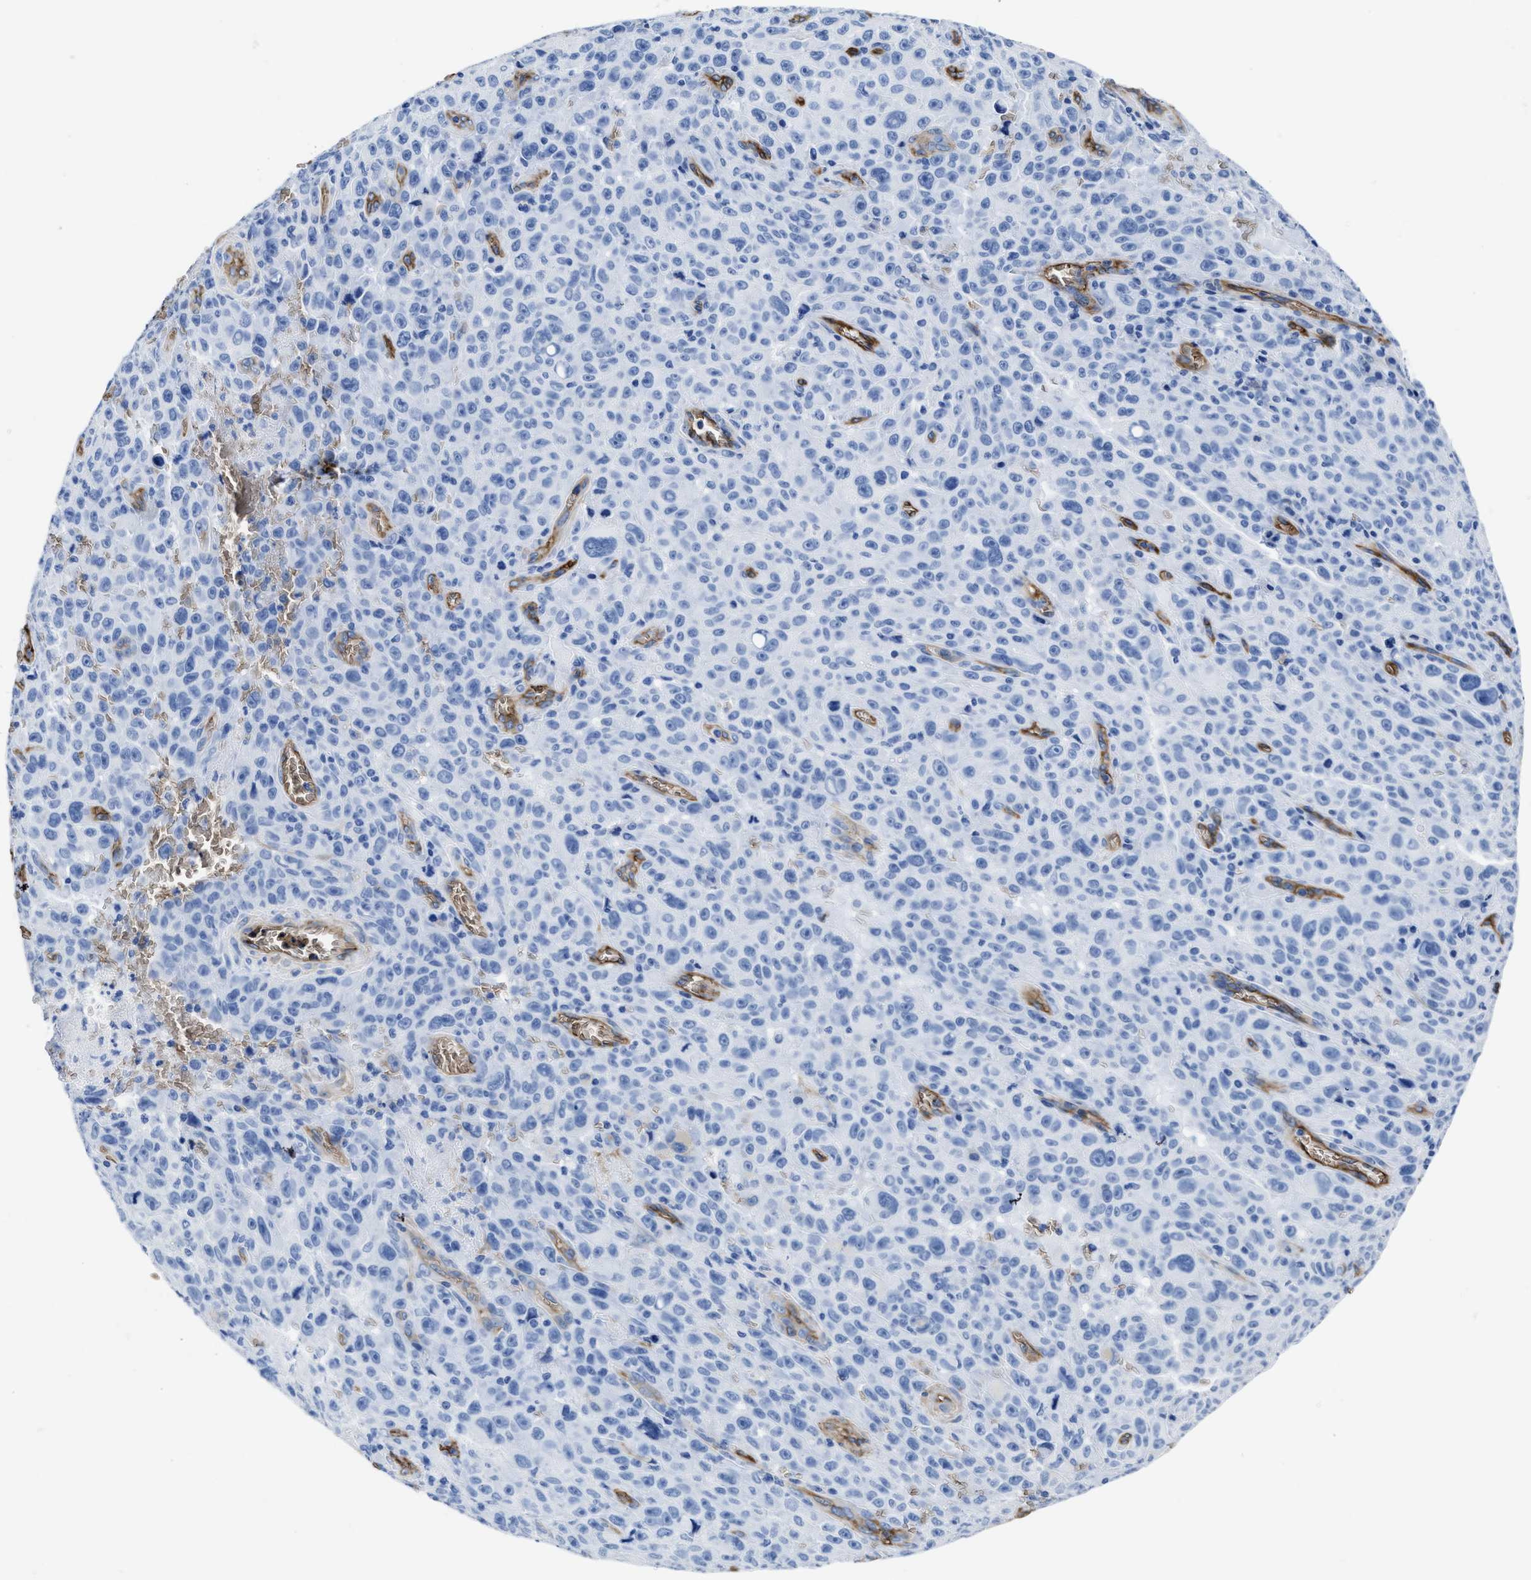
{"staining": {"intensity": "negative", "quantity": "none", "location": "none"}, "tissue": "melanoma", "cell_type": "Tumor cells", "image_type": "cancer", "snomed": [{"axis": "morphology", "description": "Malignant melanoma, NOS"}, {"axis": "topography", "description": "Skin"}], "caption": "An image of human malignant melanoma is negative for staining in tumor cells.", "gene": "AQP1", "patient": {"sex": "female", "age": 82}}